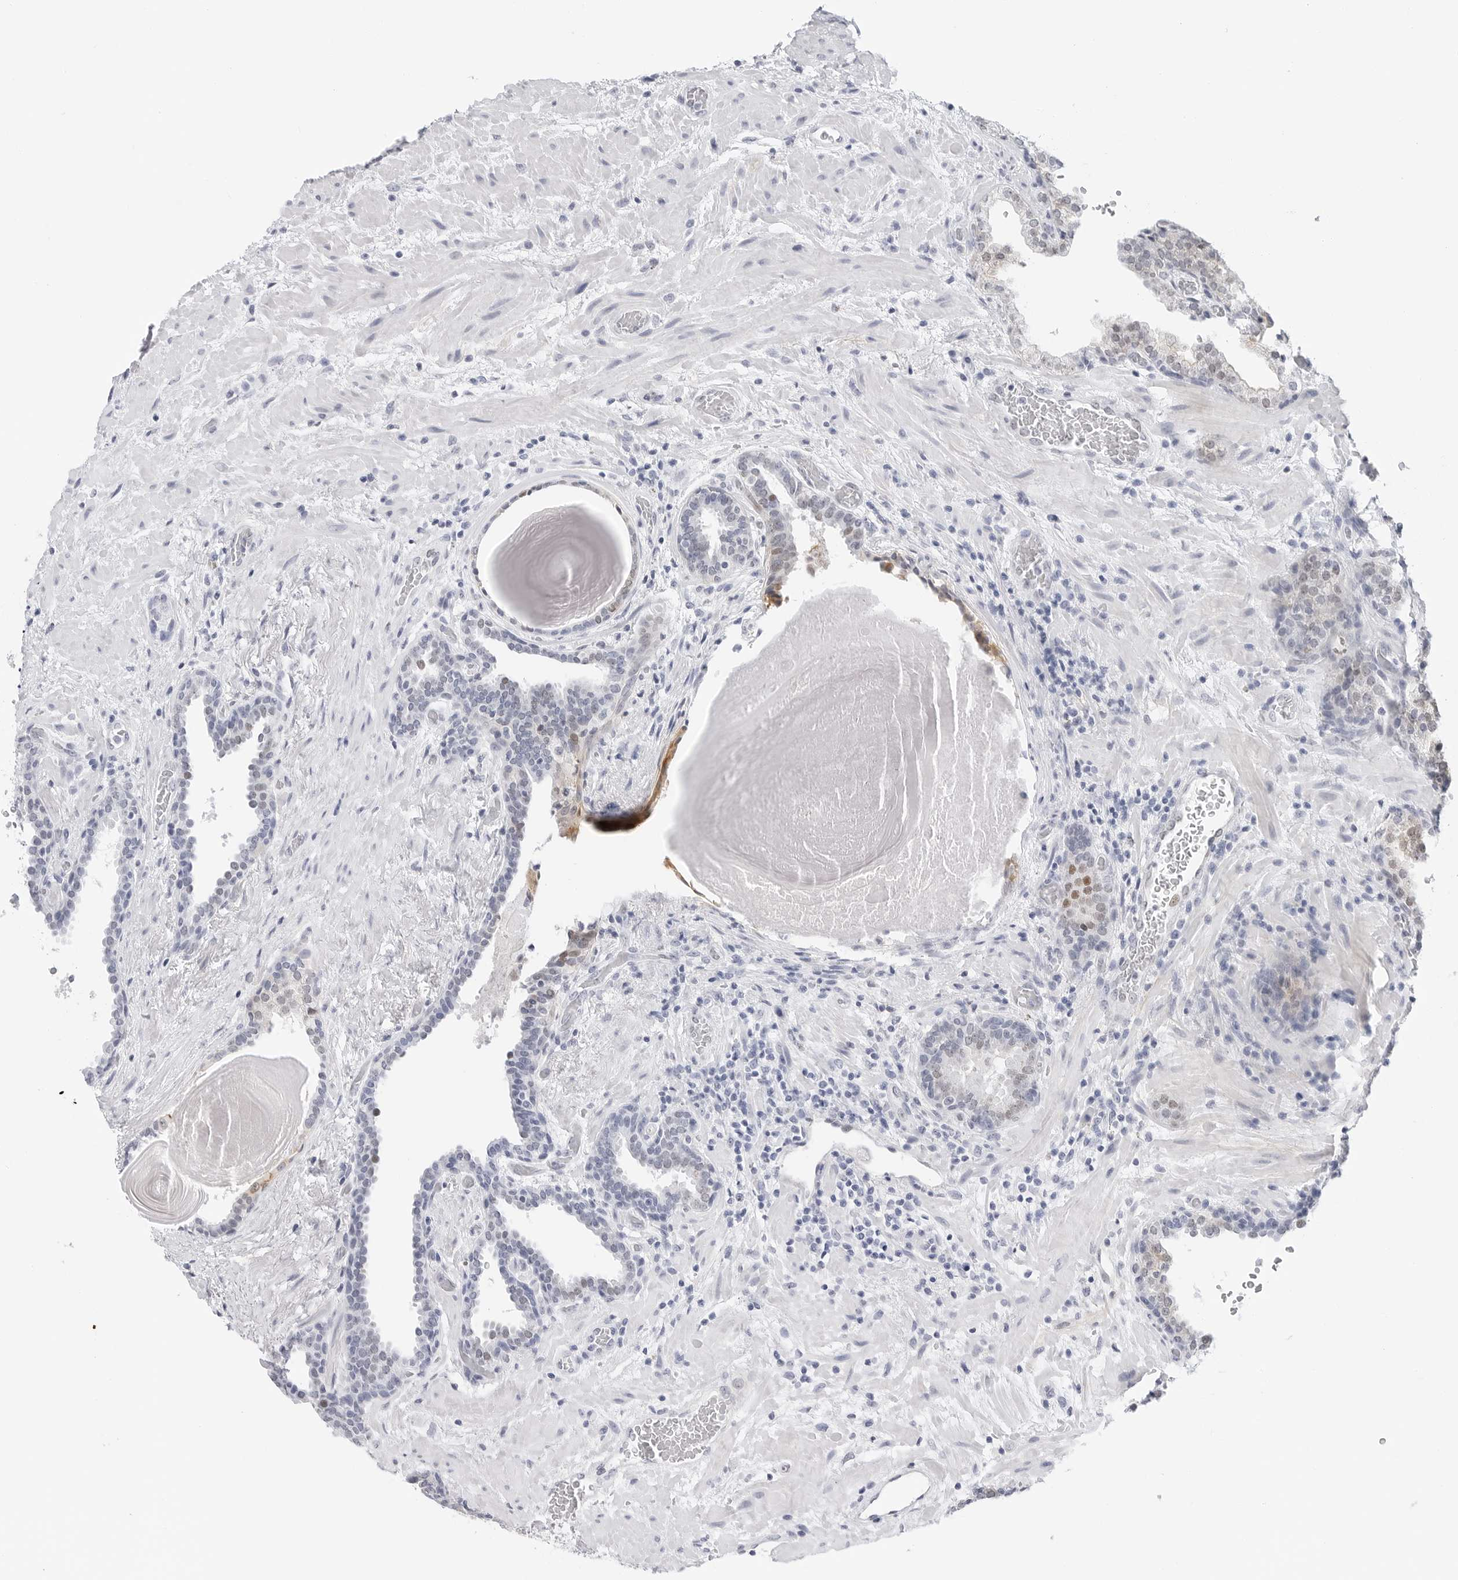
{"staining": {"intensity": "negative", "quantity": "none", "location": "none"}, "tissue": "prostate", "cell_type": "Glandular cells", "image_type": "normal", "snomed": [{"axis": "morphology", "description": "Normal tissue, NOS"}, {"axis": "topography", "description": "Prostate"}], "caption": "Glandular cells show no significant protein expression in benign prostate. (Stains: DAB immunohistochemistry (IHC) with hematoxylin counter stain, Microscopy: brightfield microscopy at high magnification).", "gene": "SLC19A1", "patient": {"sex": "male", "age": 48}}